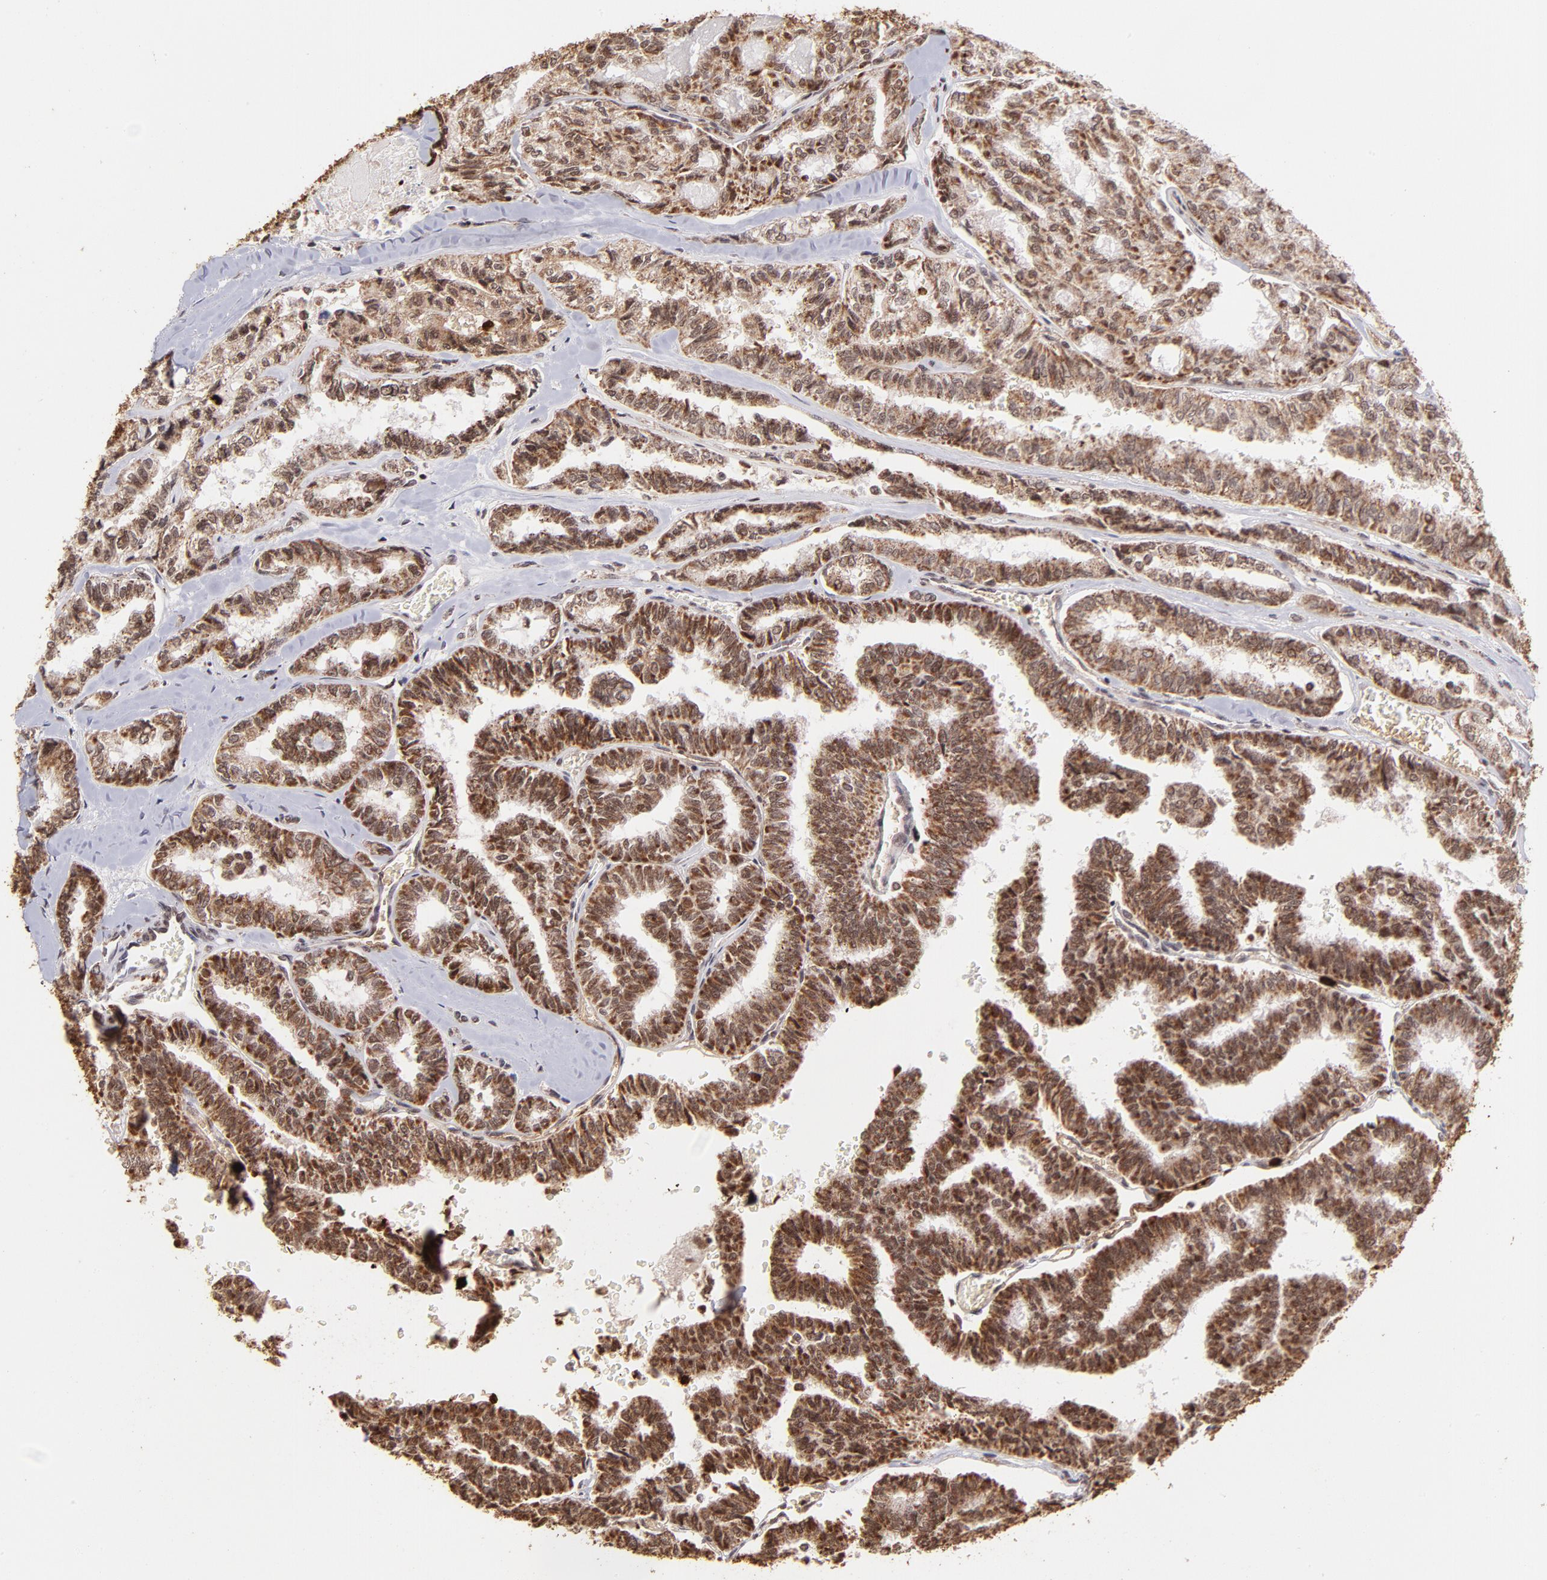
{"staining": {"intensity": "moderate", "quantity": ">75%", "location": "cytoplasmic/membranous"}, "tissue": "thyroid cancer", "cell_type": "Tumor cells", "image_type": "cancer", "snomed": [{"axis": "morphology", "description": "Papillary adenocarcinoma, NOS"}, {"axis": "topography", "description": "Thyroid gland"}], "caption": "A brown stain highlights moderate cytoplasmic/membranous positivity of a protein in human thyroid cancer (papillary adenocarcinoma) tumor cells.", "gene": "ZFX", "patient": {"sex": "female", "age": 35}}